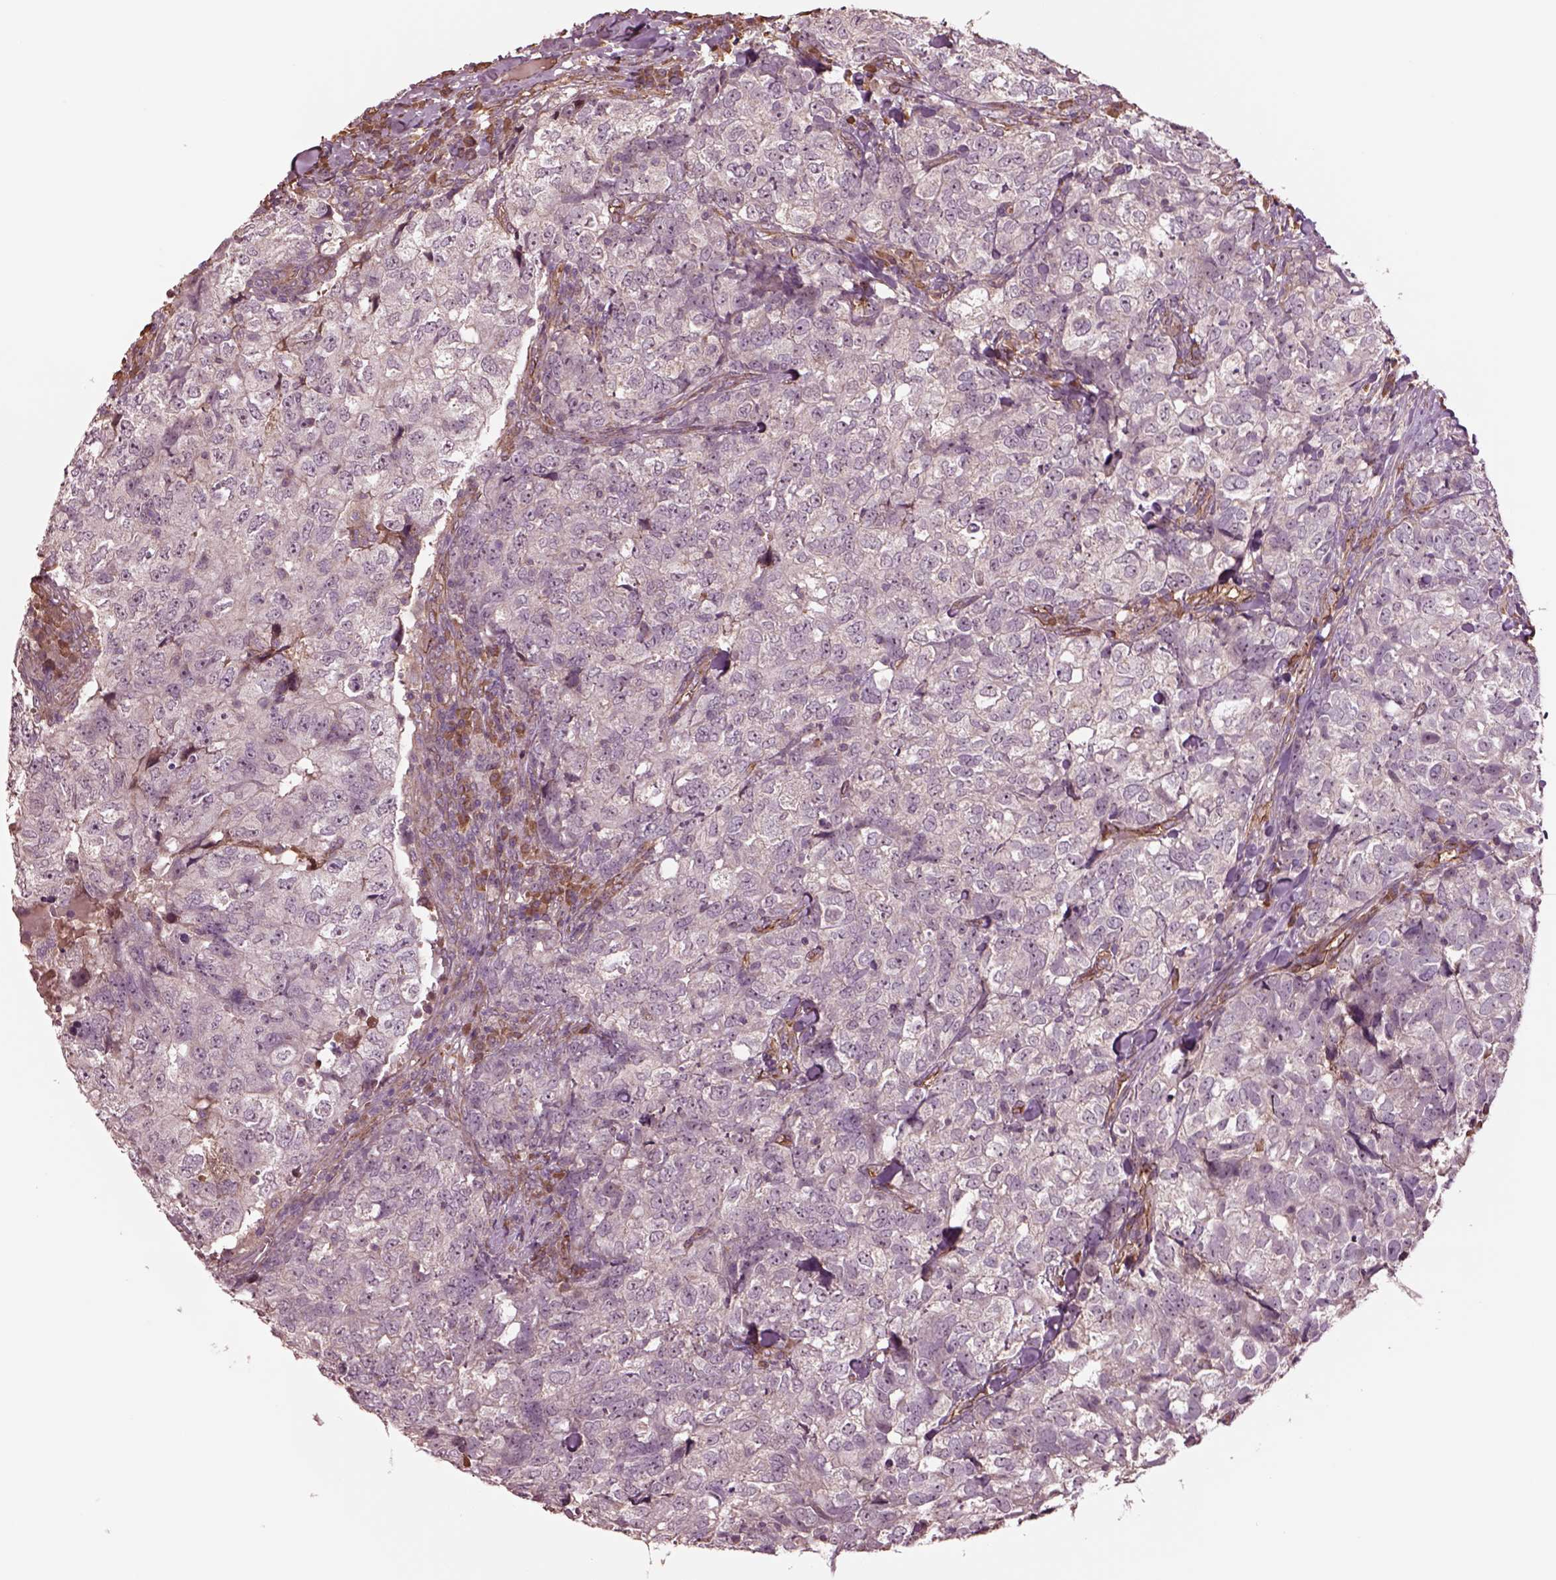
{"staining": {"intensity": "negative", "quantity": "none", "location": "none"}, "tissue": "breast cancer", "cell_type": "Tumor cells", "image_type": "cancer", "snomed": [{"axis": "morphology", "description": "Duct carcinoma"}, {"axis": "topography", "description": "Breast"}], "caption": "Tumor cells show no significant protein expression in breast intraductal carcinoma.", "gene": "HTR1B", "patient": {"sex": "female", "age": 30}}